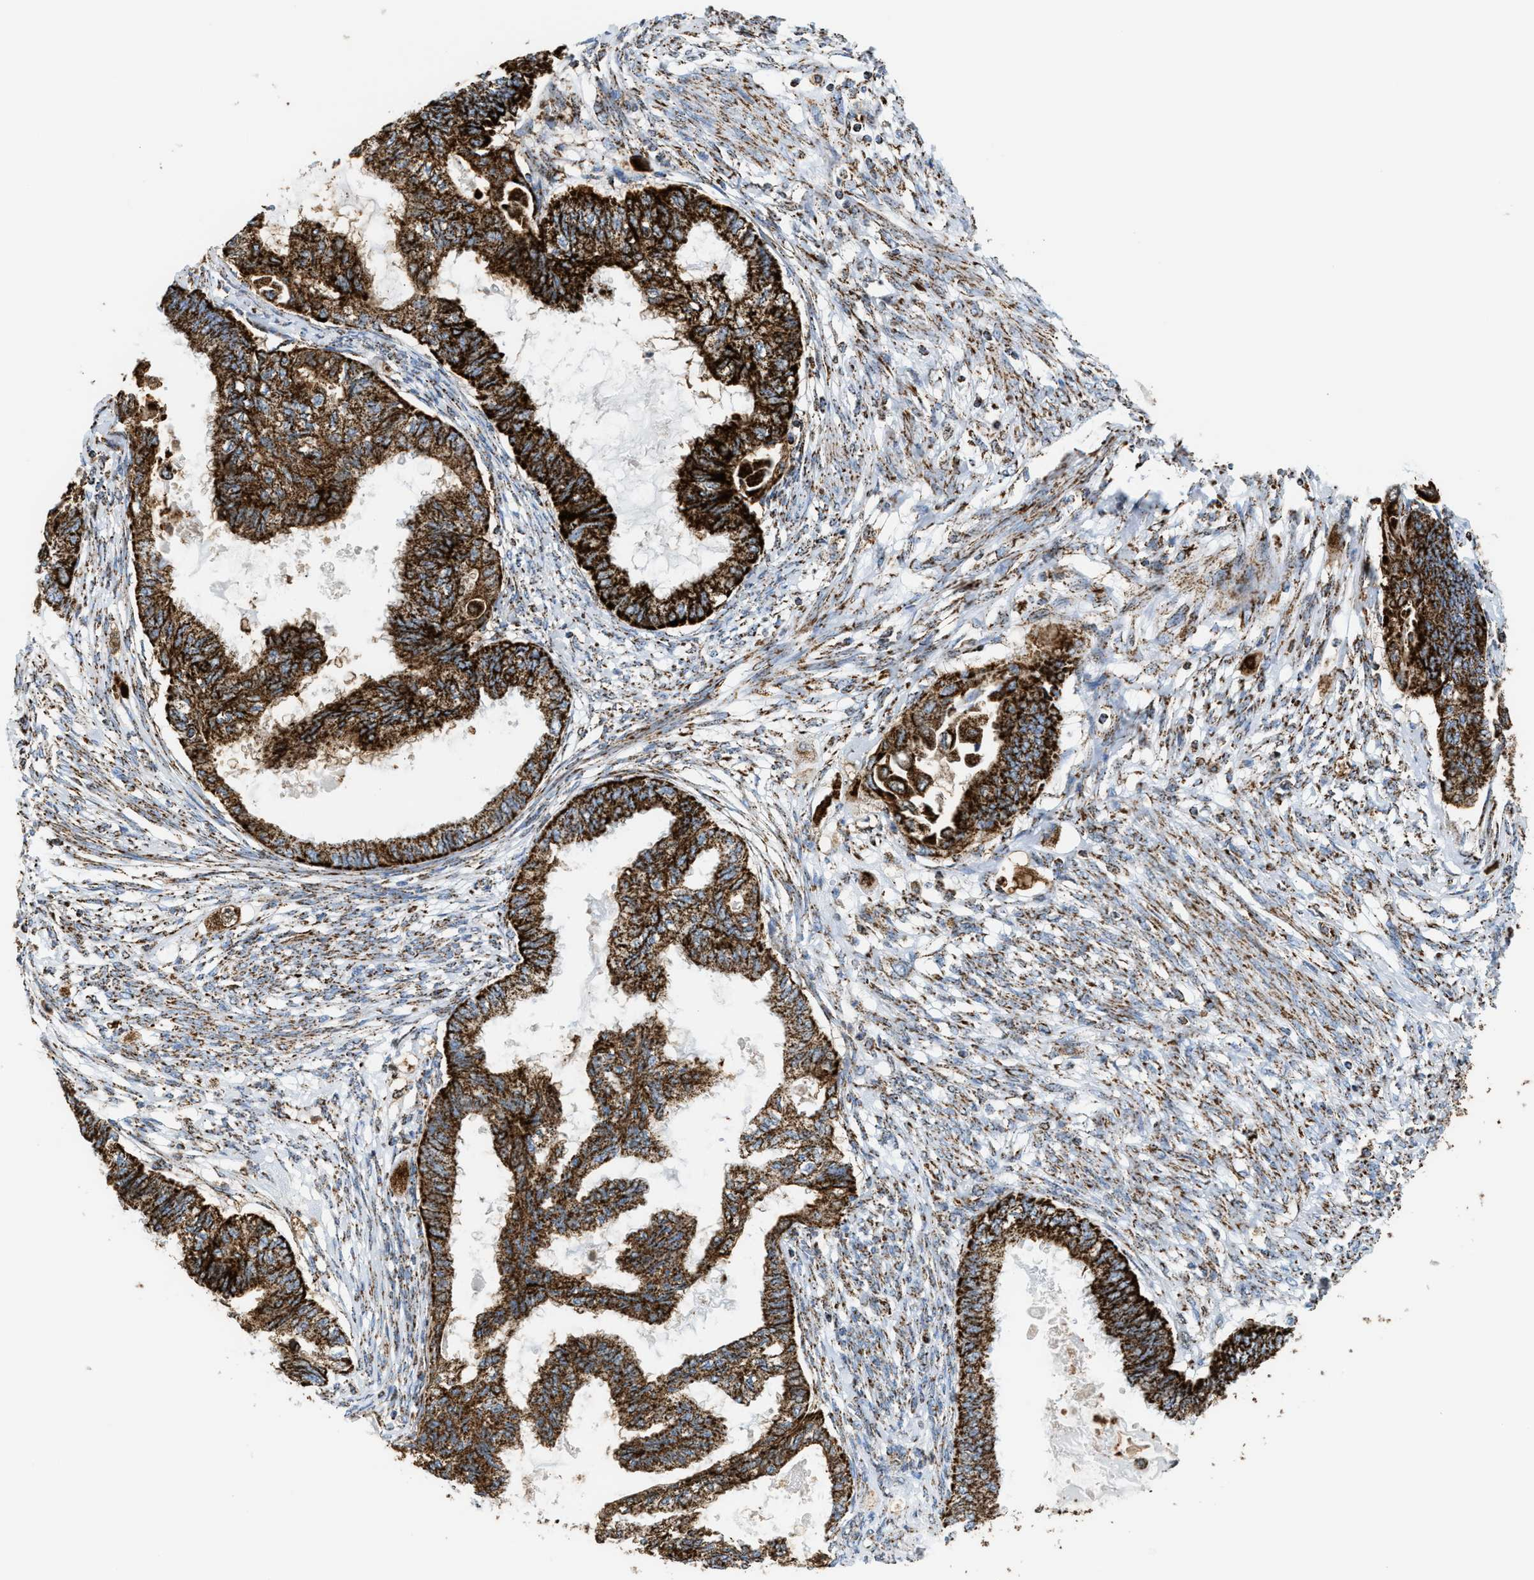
{"staining": {"intensity": "strong", "quantity": ">75%", "location": "cytoplasmic/membranous"}, "tissue": "cervical cancer", "cell_type": "Tumor cells", "image_type": "cancer", "snomed": [{"axis": "morphology", "description": "Normal tissue, NOS"}, {"axis": "morphology", "description": "Adenocarcinoma, NOS"}, {"axis": "topography", "description": "Cervix"}, {"axis": "topography", "description": "Endometrium"}], "caption": "This is an image of immunohistochemistry staining of adenocarcinoma (cervical), which shows strong staining in the cytoplasmic/membranous of tumor cells.", "gene": "ECHS1", "patient": {"sex": "female", "age": 86}}